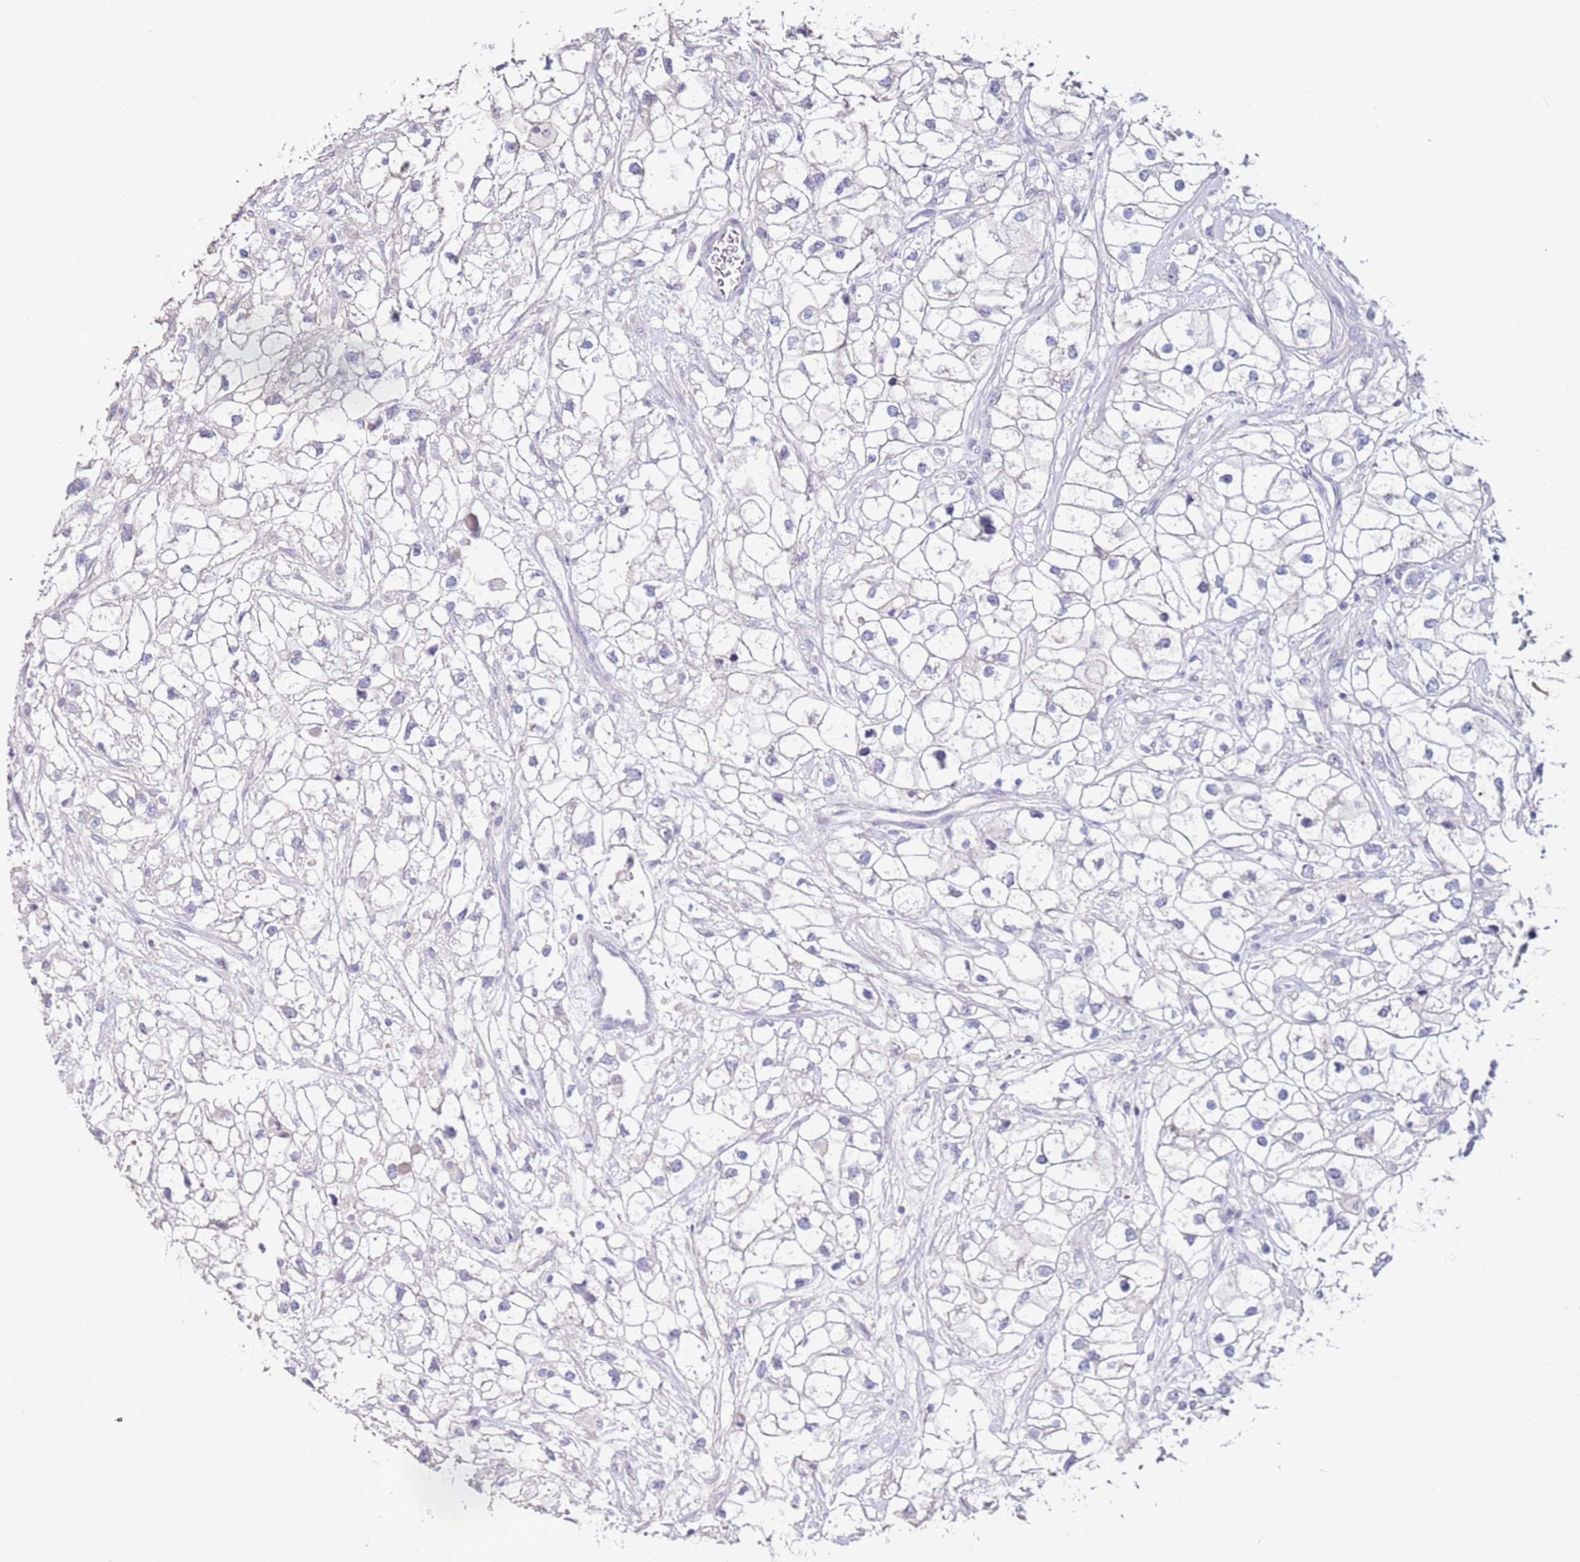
{"staining": {"intensity": "negative", "quantity": "none", "location": "none"}, "tissue": "renal cancer", "cell_type": "Tumor cells", "image_type": "cancer", "snomed": [{"axis": "morphology", "description": "Adenocarcinoma, NOS"}, {"axis": "topography", "description": "Kidney"}], "caption": "A high-resolution image shows immunohistochemistry staining of renal cancer (adenocarcinoma), which exhibits no significant positivity in tumor cells.", "gene": "RARS2", "patient": {"sex": "male", "age": 59}}